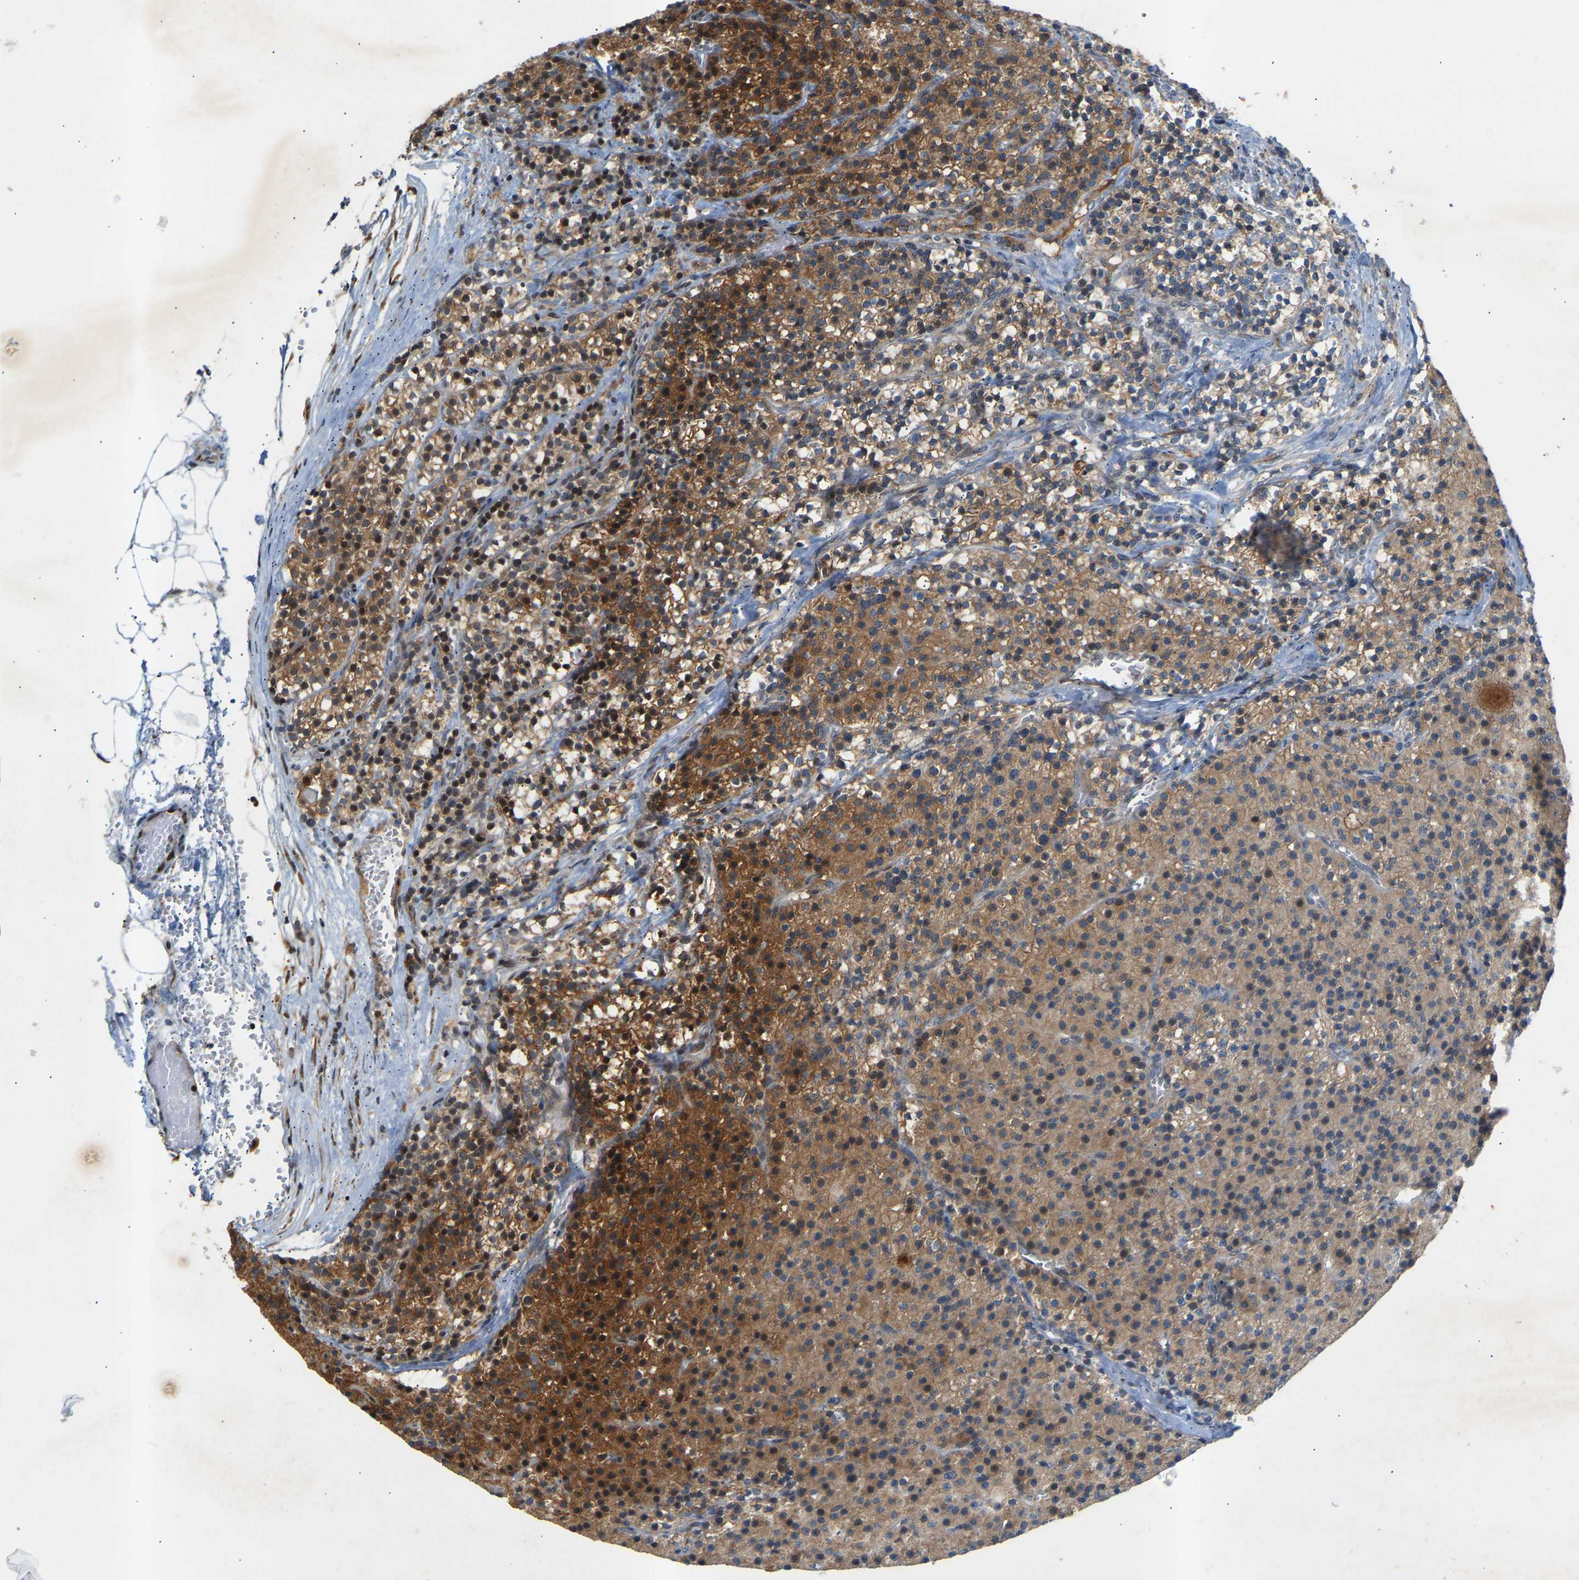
{"staining": {"intensity": "moderate", "quantity": ">75%", "location": "cytoplasmic/membranous"}, "tissue": "parathyroid gland", "cell_type": "Glandular cells", "image_type": "normal", "snomed": [{"axis": "morphology", "description": "Normal tissue, NOS"}, {"axis": "morphology", "description": "Adenoma, NOS"}, {"axis": "topography", "description": "Parathyroid gland"}], "caption": "Protein staining displays moderate cytoplasmic/membranous staining in about >75% of glandular cells in normal parathyroid gland.", "gene": "ATP5MF", "patient": {"sex": "male", "age": 75}}